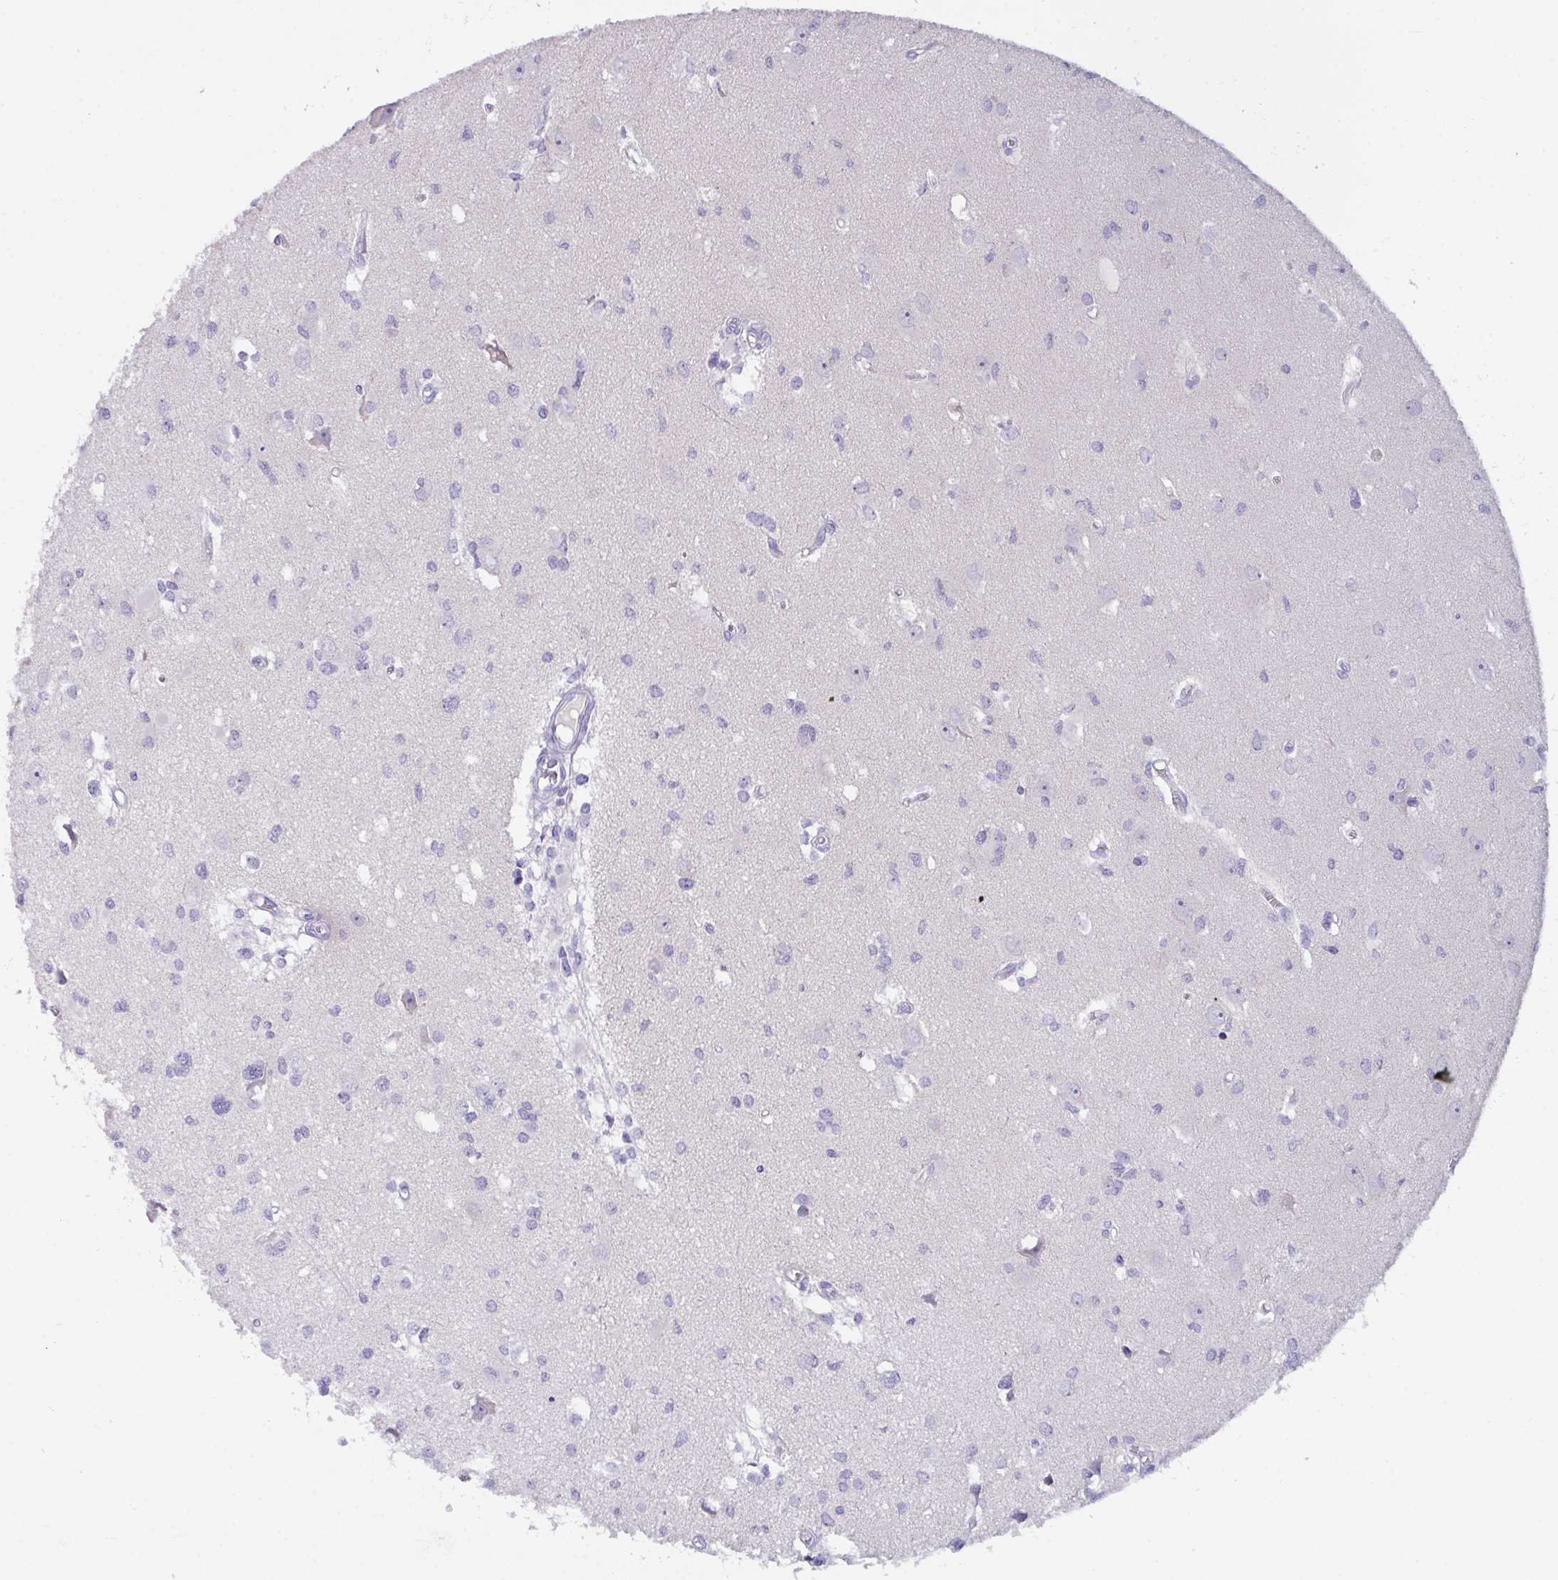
{"staining": {"intensity": "negative", "quantity": "none", "location": "none"}, "tissue": "glioma", "cell_type": "Tumor cells", "image_type": "cancer", "snomed": [{"axis": "morphology", "description": "Glioma, malignant, High grade"}, {"axis": "topography", "description": "Brain"}], "caption": "The micrograph exhibits no staining of tumor cells in glioma.", "gene": "SEMA6B", "patient": {"sex": "male", "age": 23}}